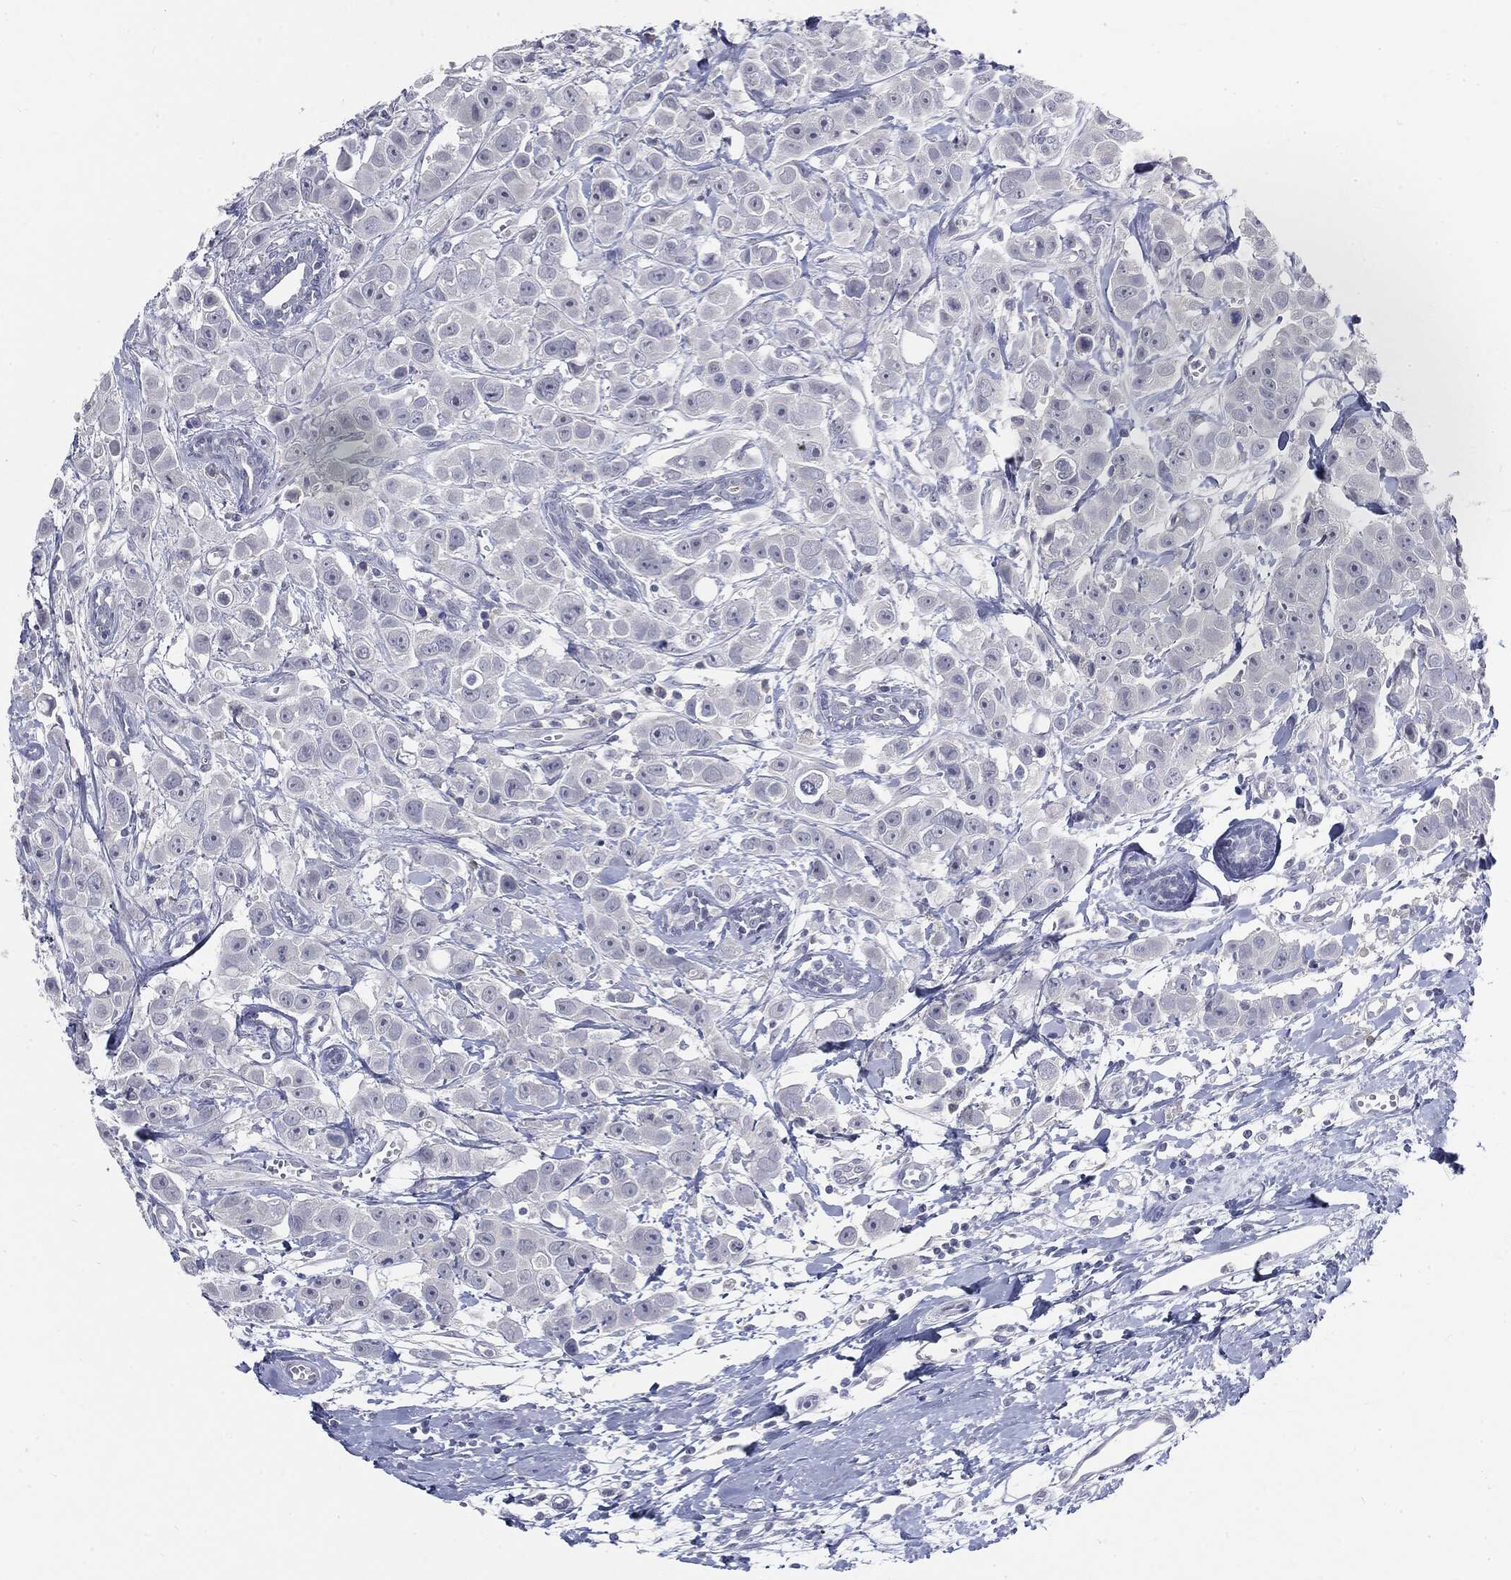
{"staining": {"intensity": "negative", "quantity": "none", "location": "none"}, "tissue": "breast cancer", "cell_type": "Tumor cells", "image_type": "cancer", "snomed": [{"axis": "morphology", "description": "Duct carcinoma"}, {"axis": "topography", "description": "Breast"}], "caption": "Tumor cells show no significant protein staining in breast cancer.", "gene": "CGB1", "patient": {"sex": "female", "age": 35}}